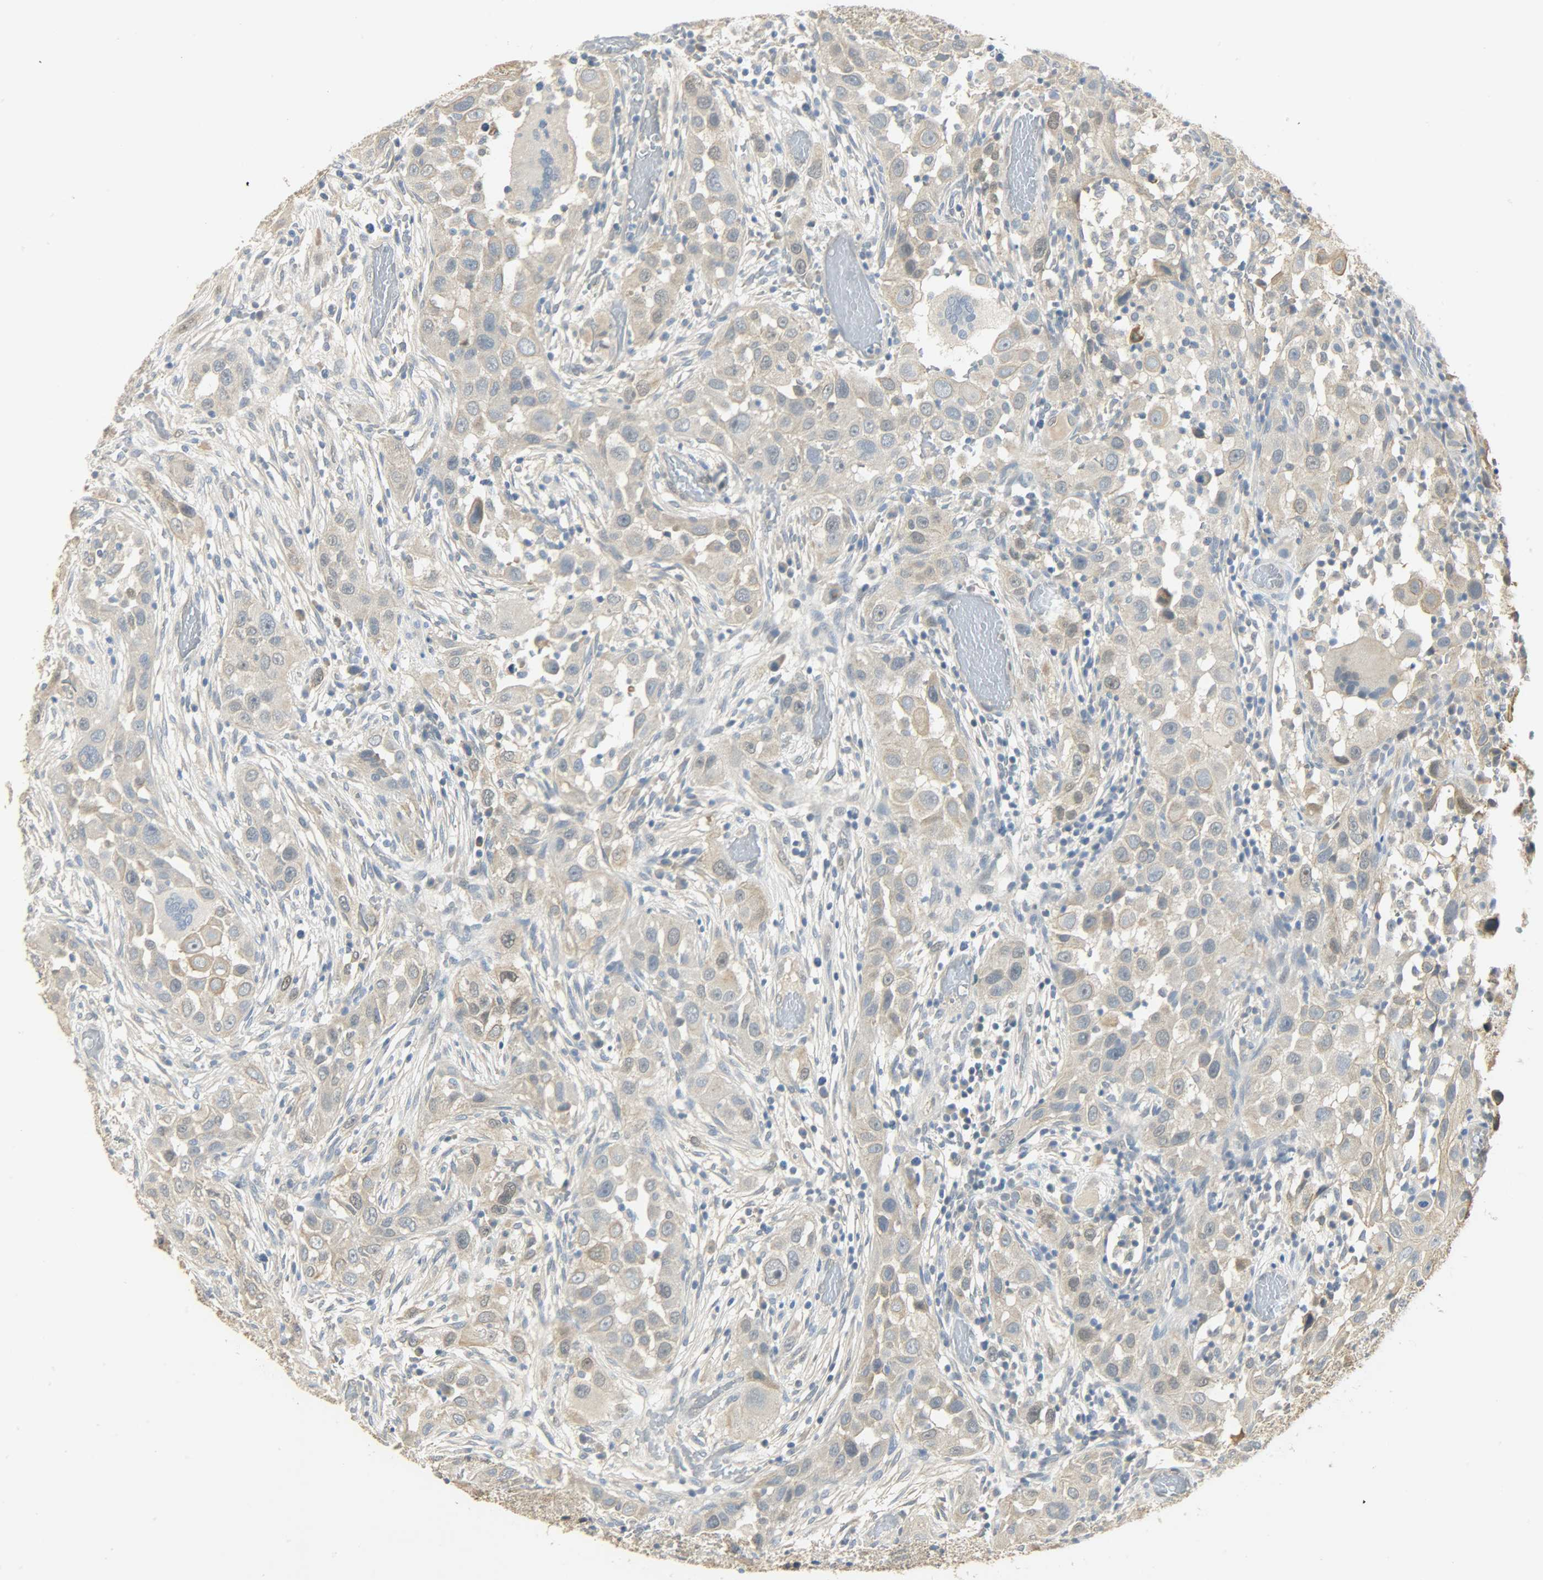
{"staining": {"intensity": "moderate", "quantity": ">75%", "location": "cytoplasmic/membranous"}, "tissue": "head and neck cancer", "cell_type": "Tumor cells", "image_type": "cancer", "snomed": [{"axis": "morphology", "description": "Carcinoma, NOS"}, {"axis": "topography", "description": "Head-Neck"}], "caption": "High-power microscopy captured an immunohistochemistry photomicrograph of carcinoma (head and neck), revealing moderate cytoplasmic/membranous expression in approximately >75% of tumor cells.", "gene": "USP13", "patient": {"sex": "male", "age": 87}}